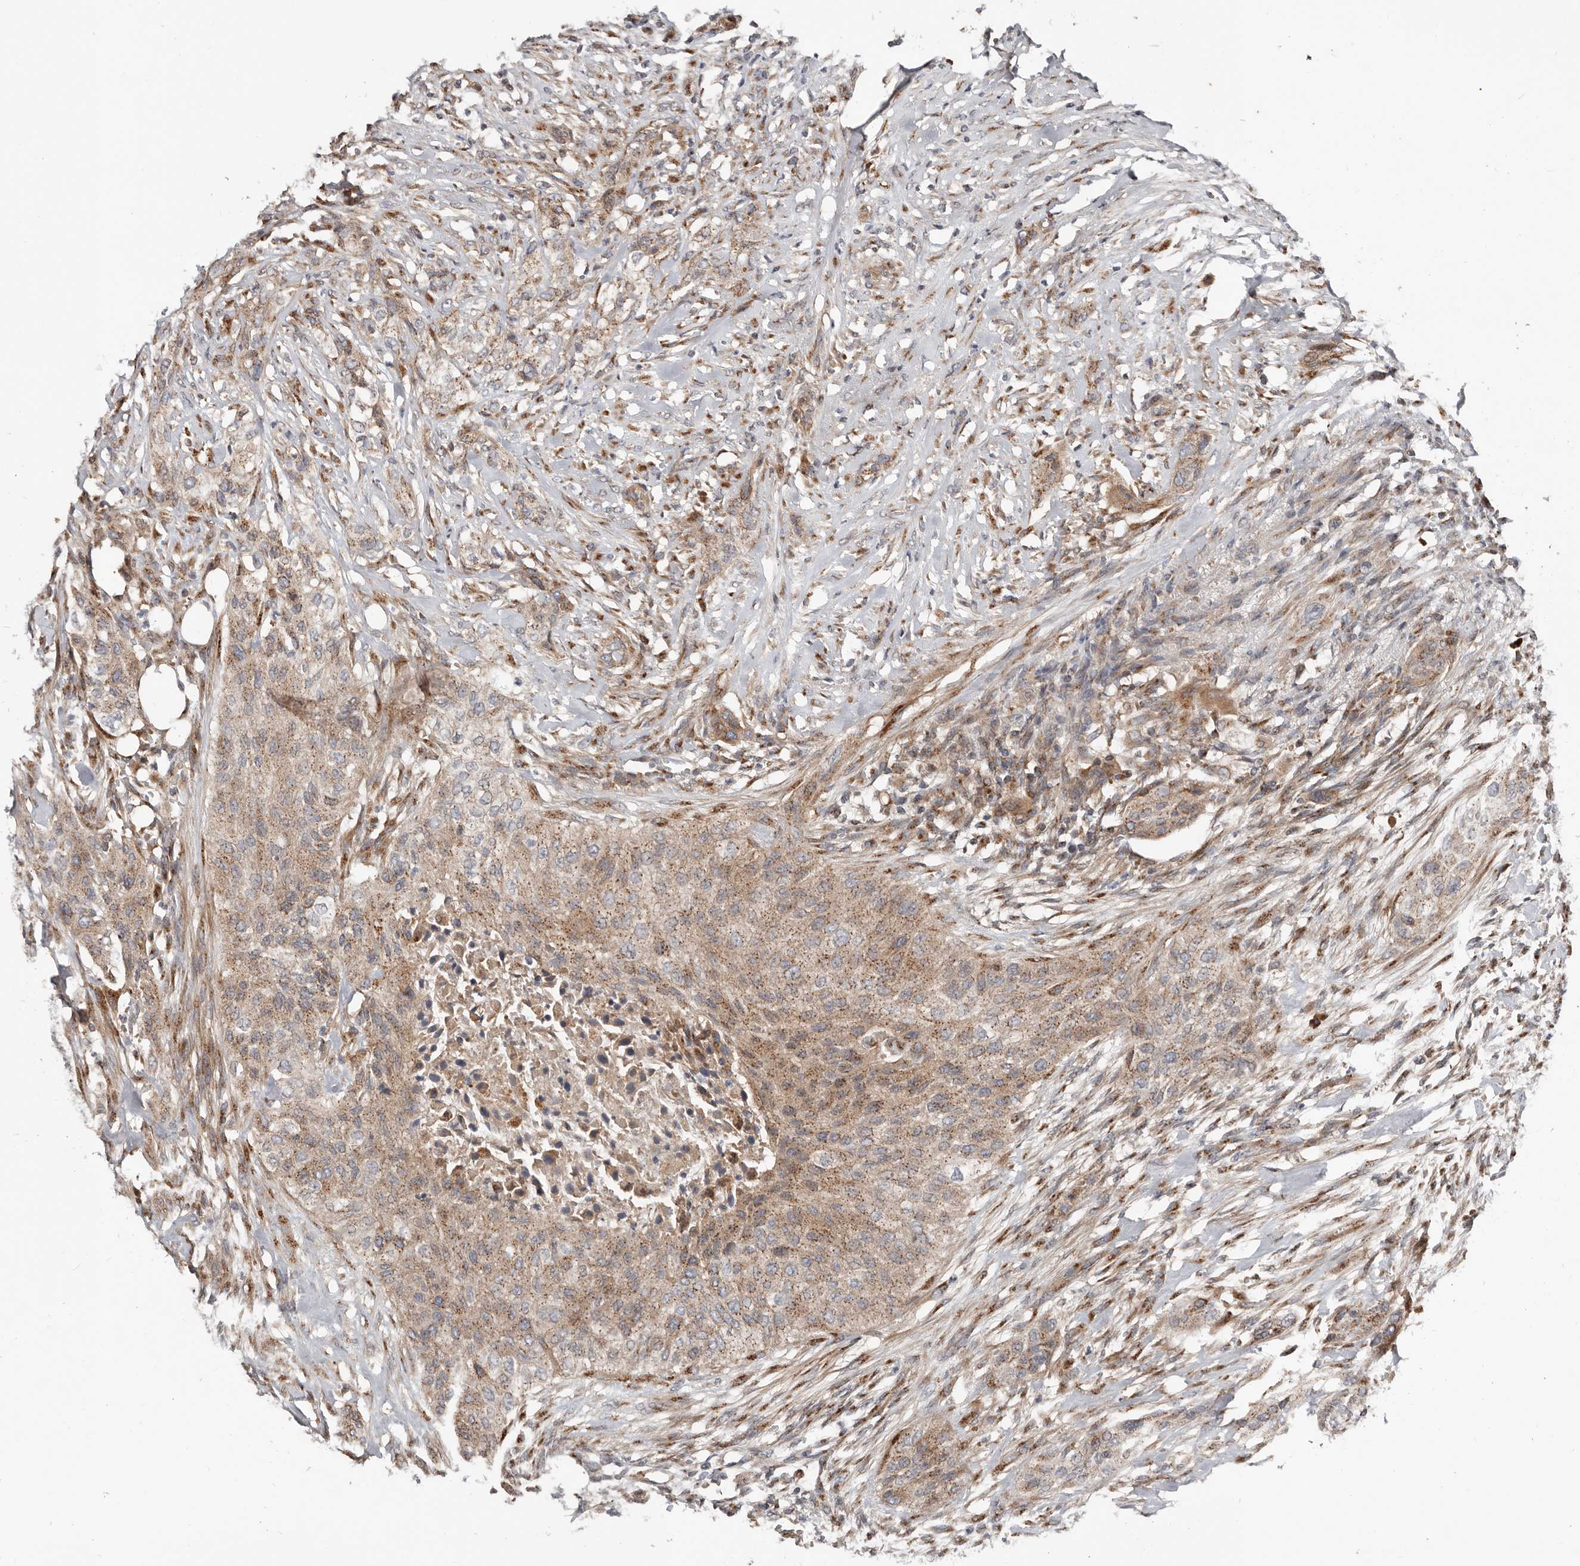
{"staining": {"intensity": "moderate", "quantity": ">75%", "location": "cytoplasmic/membranous"}, "tissue": "urothelial cancer", "cell_type": "Tumor cells", "image_type": "cancer", "snomed": [{"axis": "morphology", "description": "Urothelial carcinoma, High grade"}, {"axis": "topography", "description": "Urinary bladder"}], "caption": "High-magnification brightfield microscopy of urothelial carcinoma (high-grade) stained with DAB (brown) and counterstained with hematoxylin (blue). tumor cells exhibit moderate cytoplasmic/membranous positivity is identified in approximately>75% of cells.", "gene": "COG1", "patient": {"sex": "male", "age": 35}}